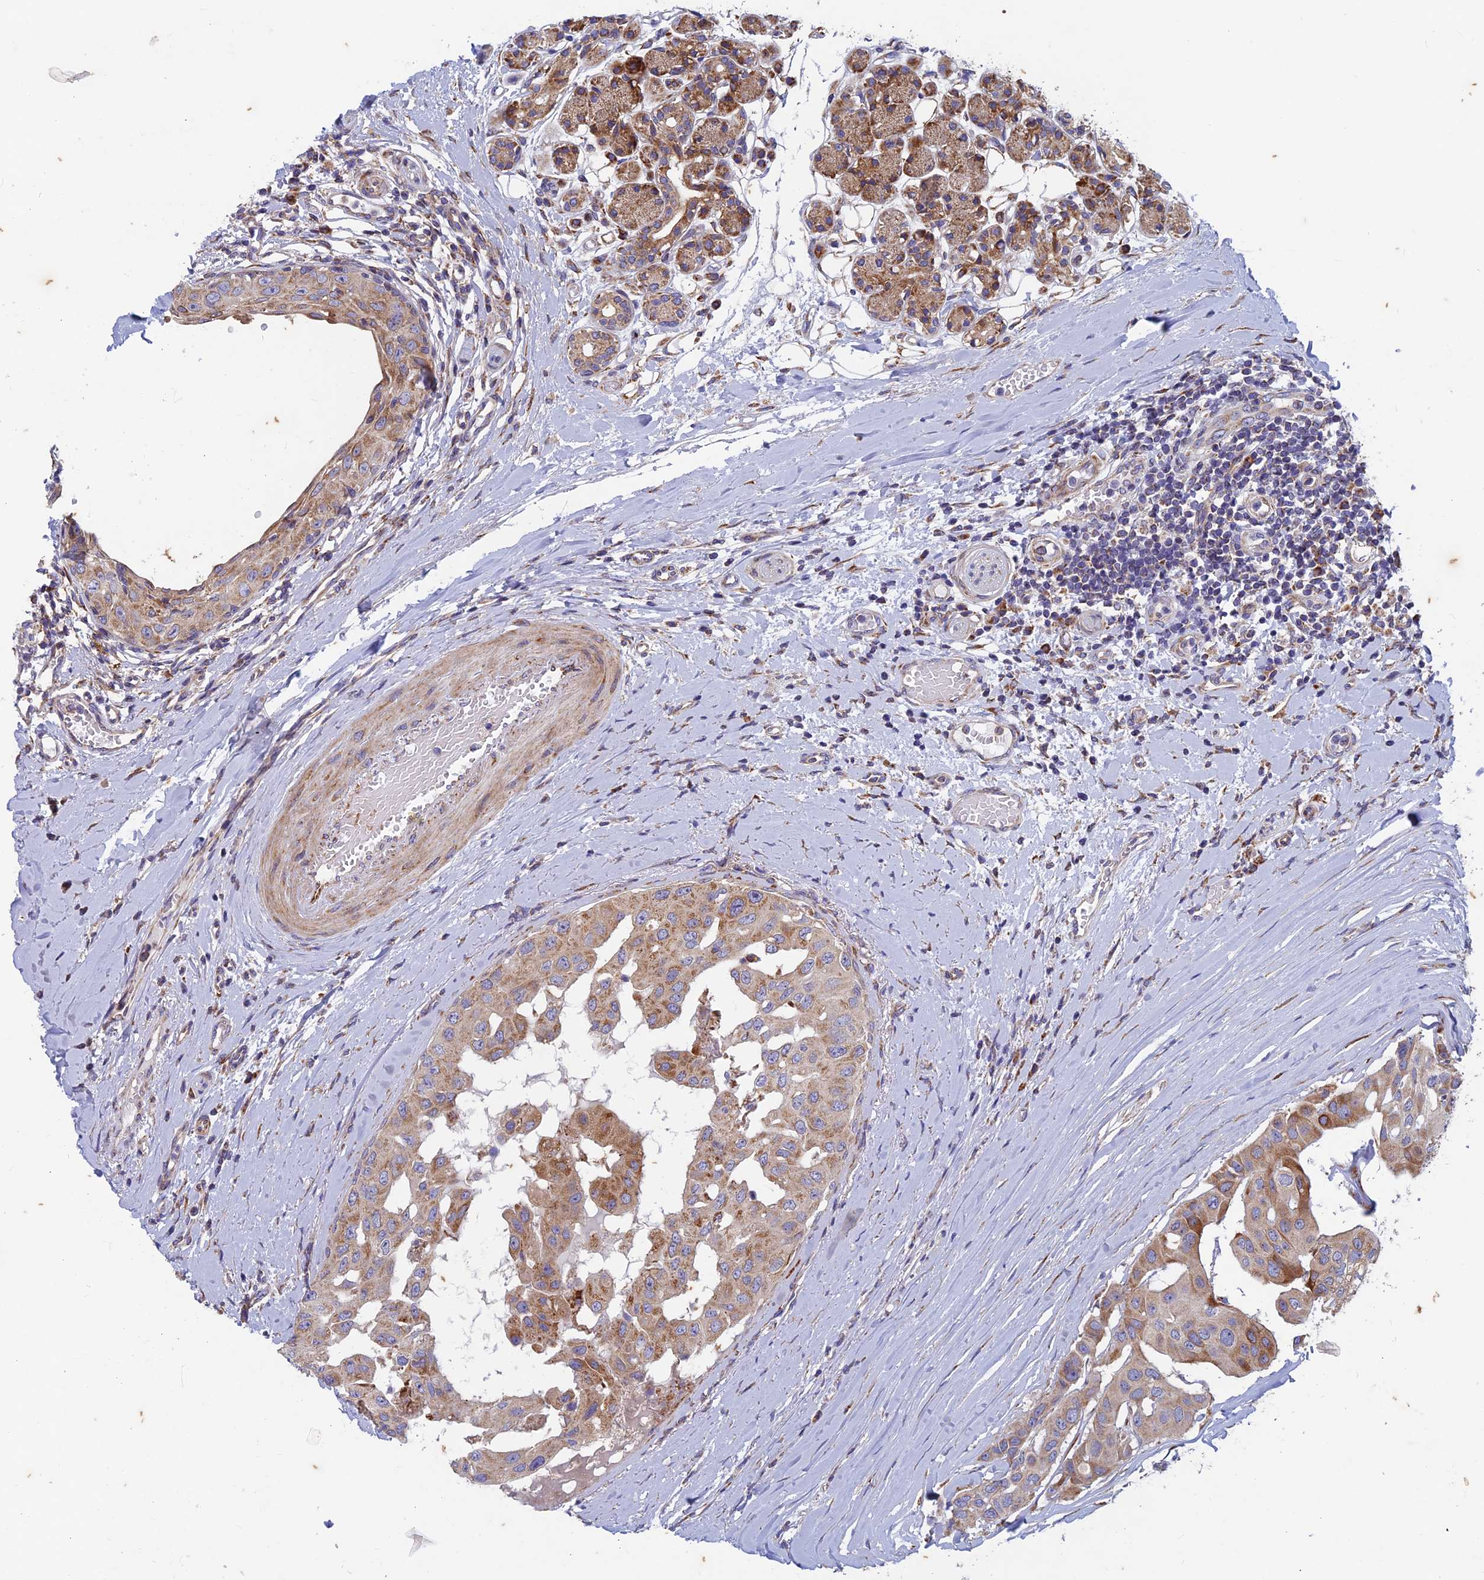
{"staining": {"intensity": "moderate", "quantity": "<25%", "location": "cytoplasmic/membranous"}, "tissue": "head and neck cancer", "cell_type": "Tumor cells", "image_type": "cancer", "snomed": [{"axis": "morphology", "description": "Adenocarcinoma, NOS"}, {"axis": "morphology", "description": "Adenocarcinoma, metastatic, NOS"}, {"axis": "topography", "description": "Head-Neck"}], "caption": "Moderate cytoplasmic/membranous positivity is appreciated in approximately <25% of tumor cells in metastatic adenocarcinoma (head and neck).", "gene": "AP4S1", "patient": {"sex": "male", "age": 75}}